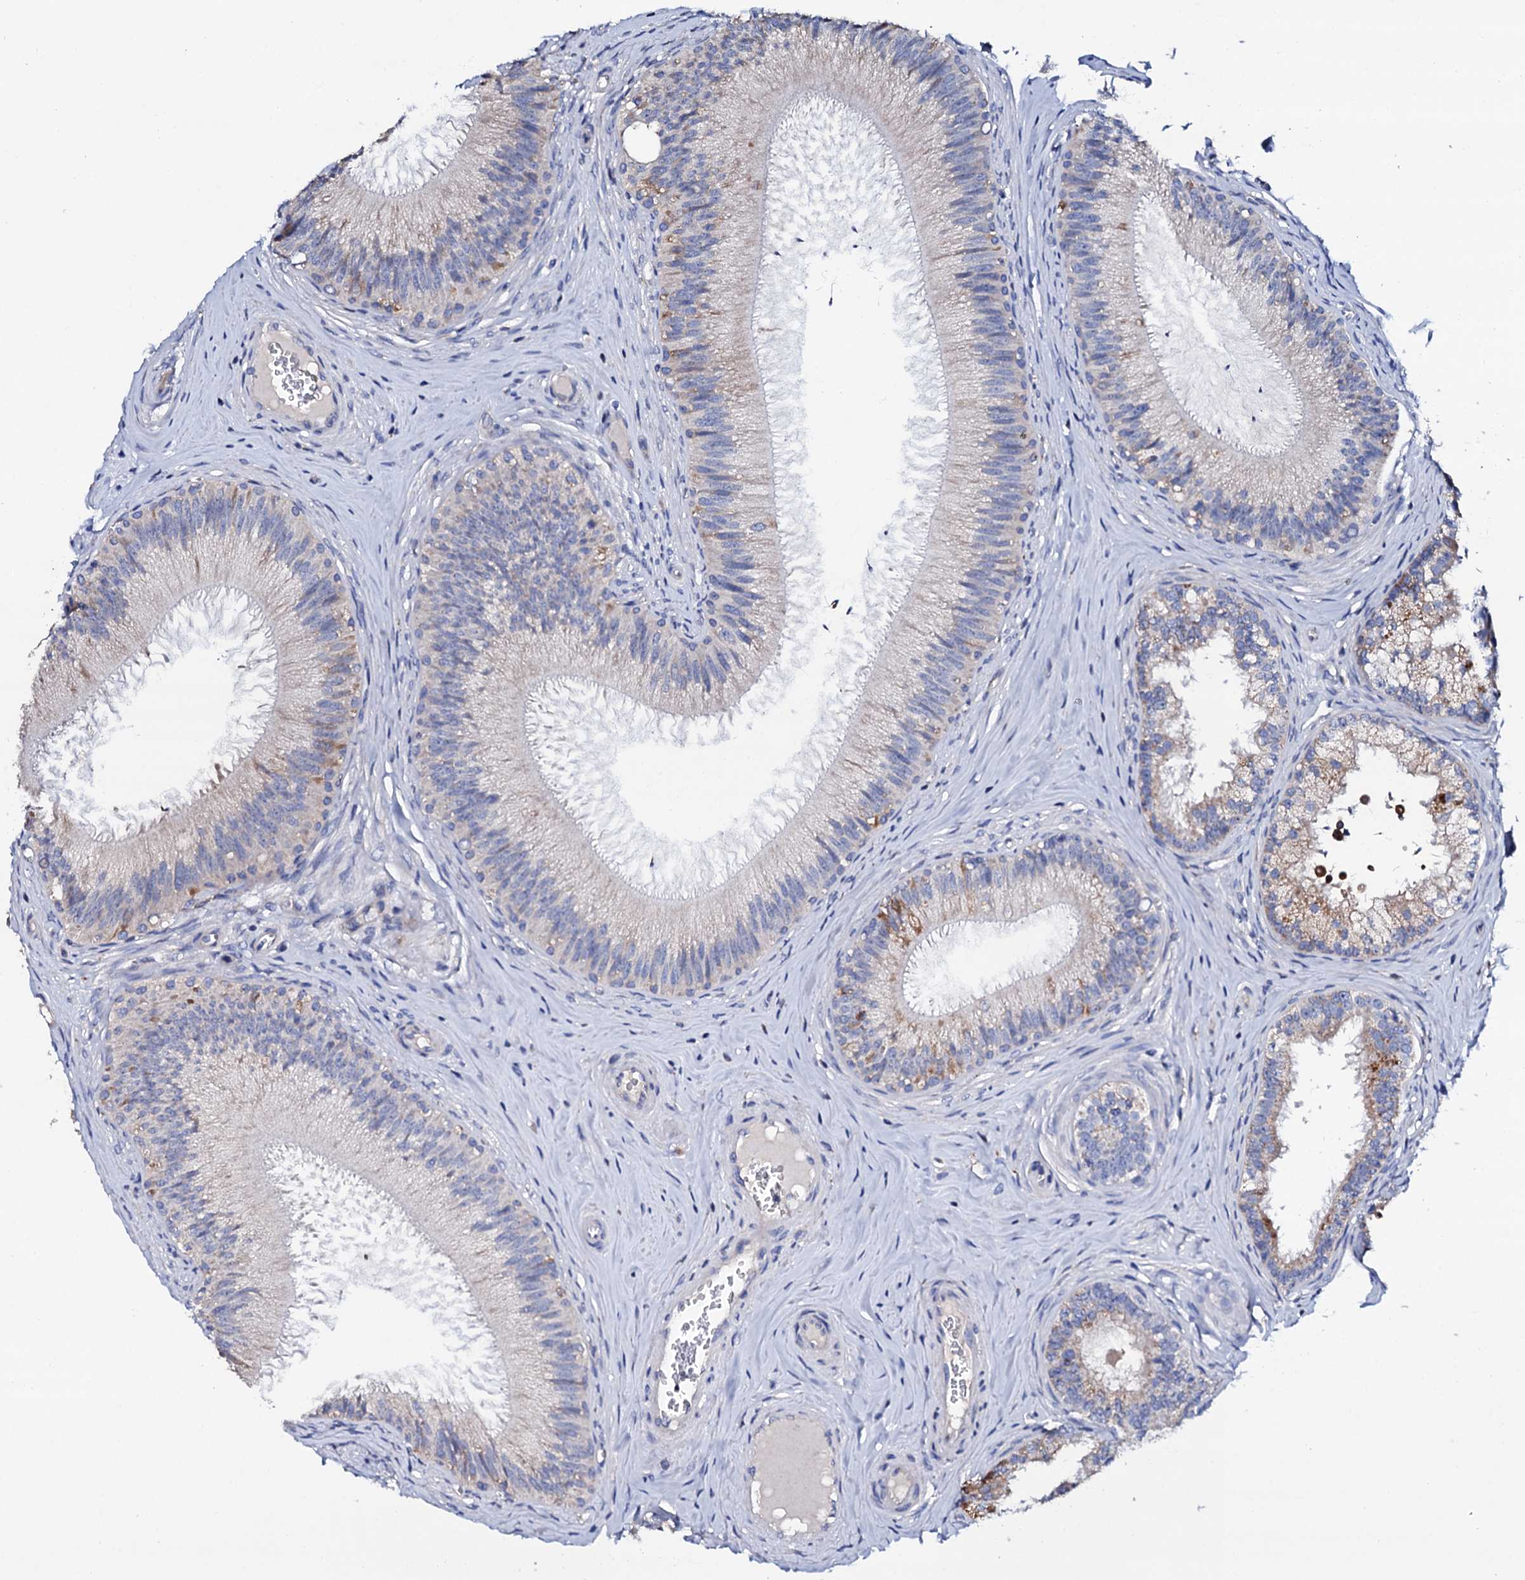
{"staining": {"intensity": "moderate", "quantity": "<25%", "location": "cytoplasmic/membranous"}, "tissue": "epididymis", "cell_type": "Glandular cells", "image_type": "normal", "snomed": [{"axis": "morphology", "description": "Normal tissue, NOS"}, {"axis": "topography", "description": "Epididymis"}], "caption": "This image exhibits immunohistochemistry staining of benign epididymis, with low moderate cytoplasmic/membranous staining in about <25% of glandular cells.", "gene": "TCAF2C", "patient": {"sex": "male", "age": 46}}